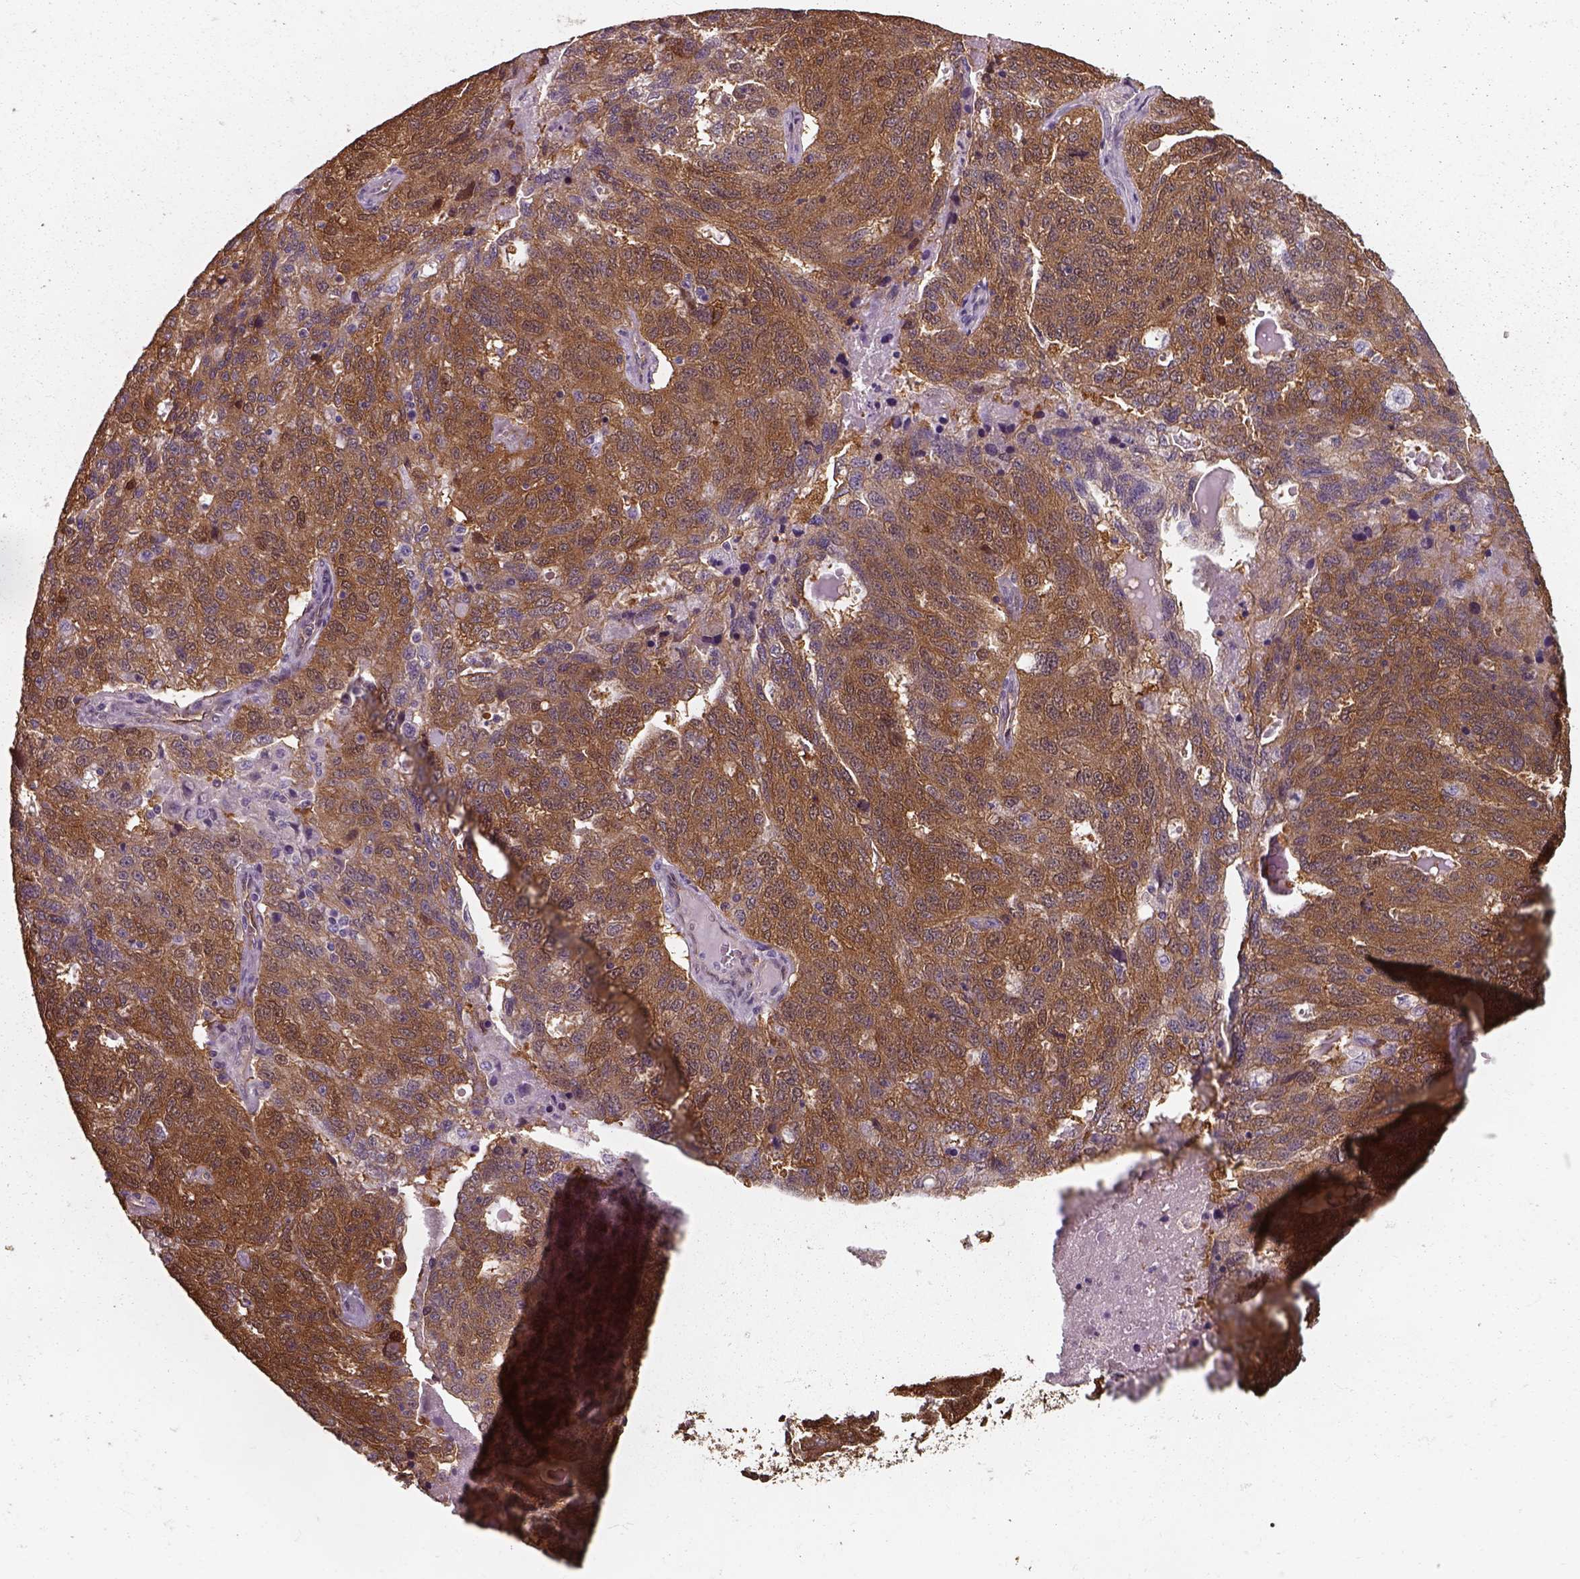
{"staining": {"intensity": "strong", "quantity": ">75%", "location": "cytoplasmic/membranous"}, "tissue": "ovarian cancer", "cell_type": "Tumor cells", "image_type": "cancer", "snomed": [{"axis": "morphology", "description": "Cystadenocarcinoma, serous, NOS"}, {"axis": "topography", "description": "Ovary"}], "caption": "Immunohistochemical staining of serous cystadenocarcinoma (ovarian) demonstrates high levels of strong cytoplasmic/membranous protein expression in approximately >75% of tumor cells.", "gene": "ISYNA1", "patient": {"sex": "female", "age": 71}}